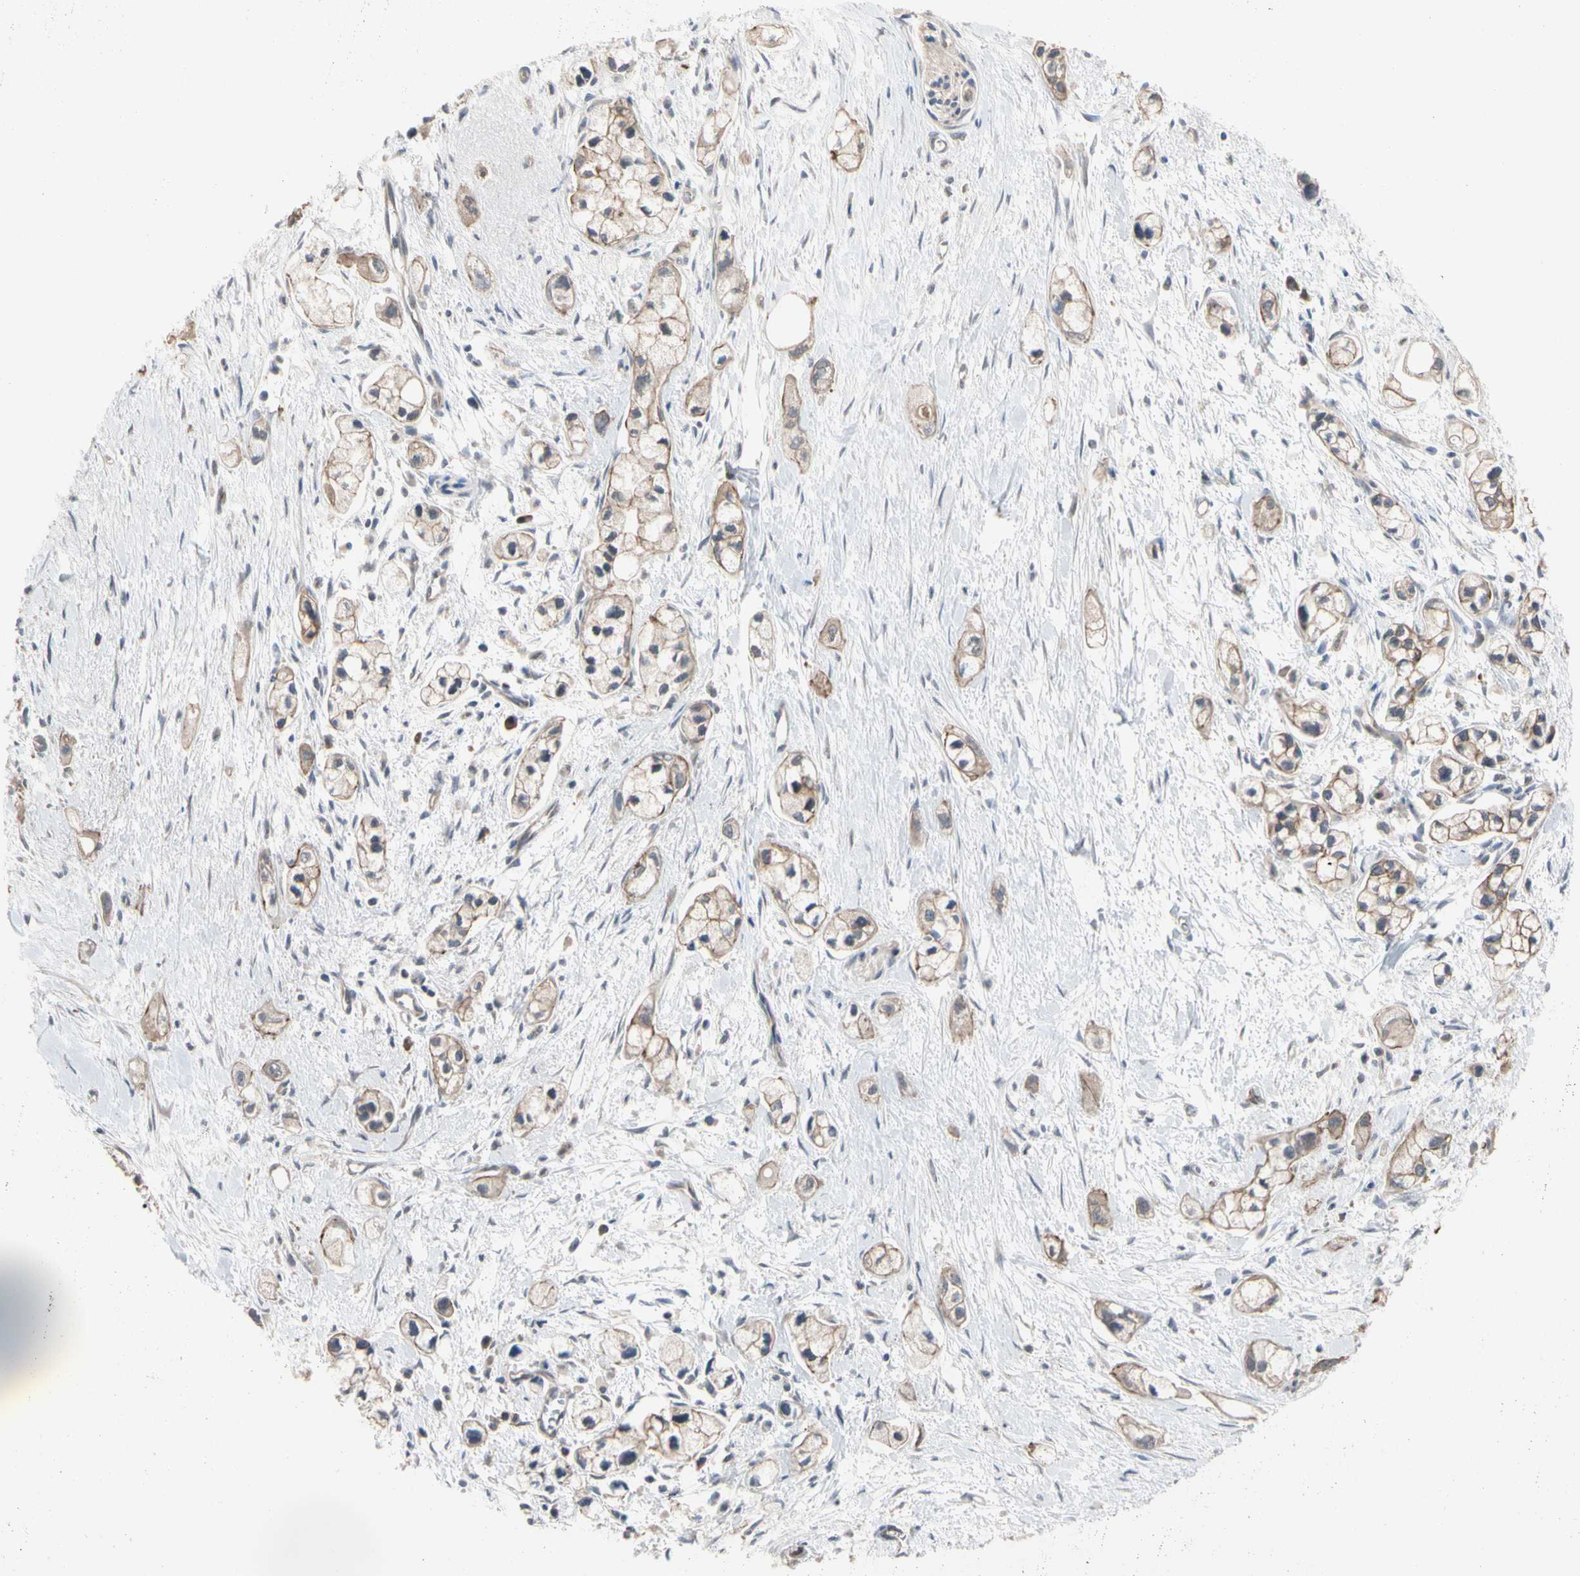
{"staining": {"intensity": "moderate", "quantity": ">75%", "location": "cytoplasmic/membranous"}, "tissue": "pancreatic cancer", "cell_type": "Tumor cells", "image_type": "cancer", "snomed": [{"axis": "morphology", "description": "Adenocarcinoma, NOS"}, {"axis": "topography", "description": "Pancreas"}], "caption": "IHC of human pancreatic cancer shows medium levels of moderate cytoplasmic/membranous expression in about >75% of tumor cells.", "gene": "DPP8", "patient": {"sex": "male", "age": 74}}